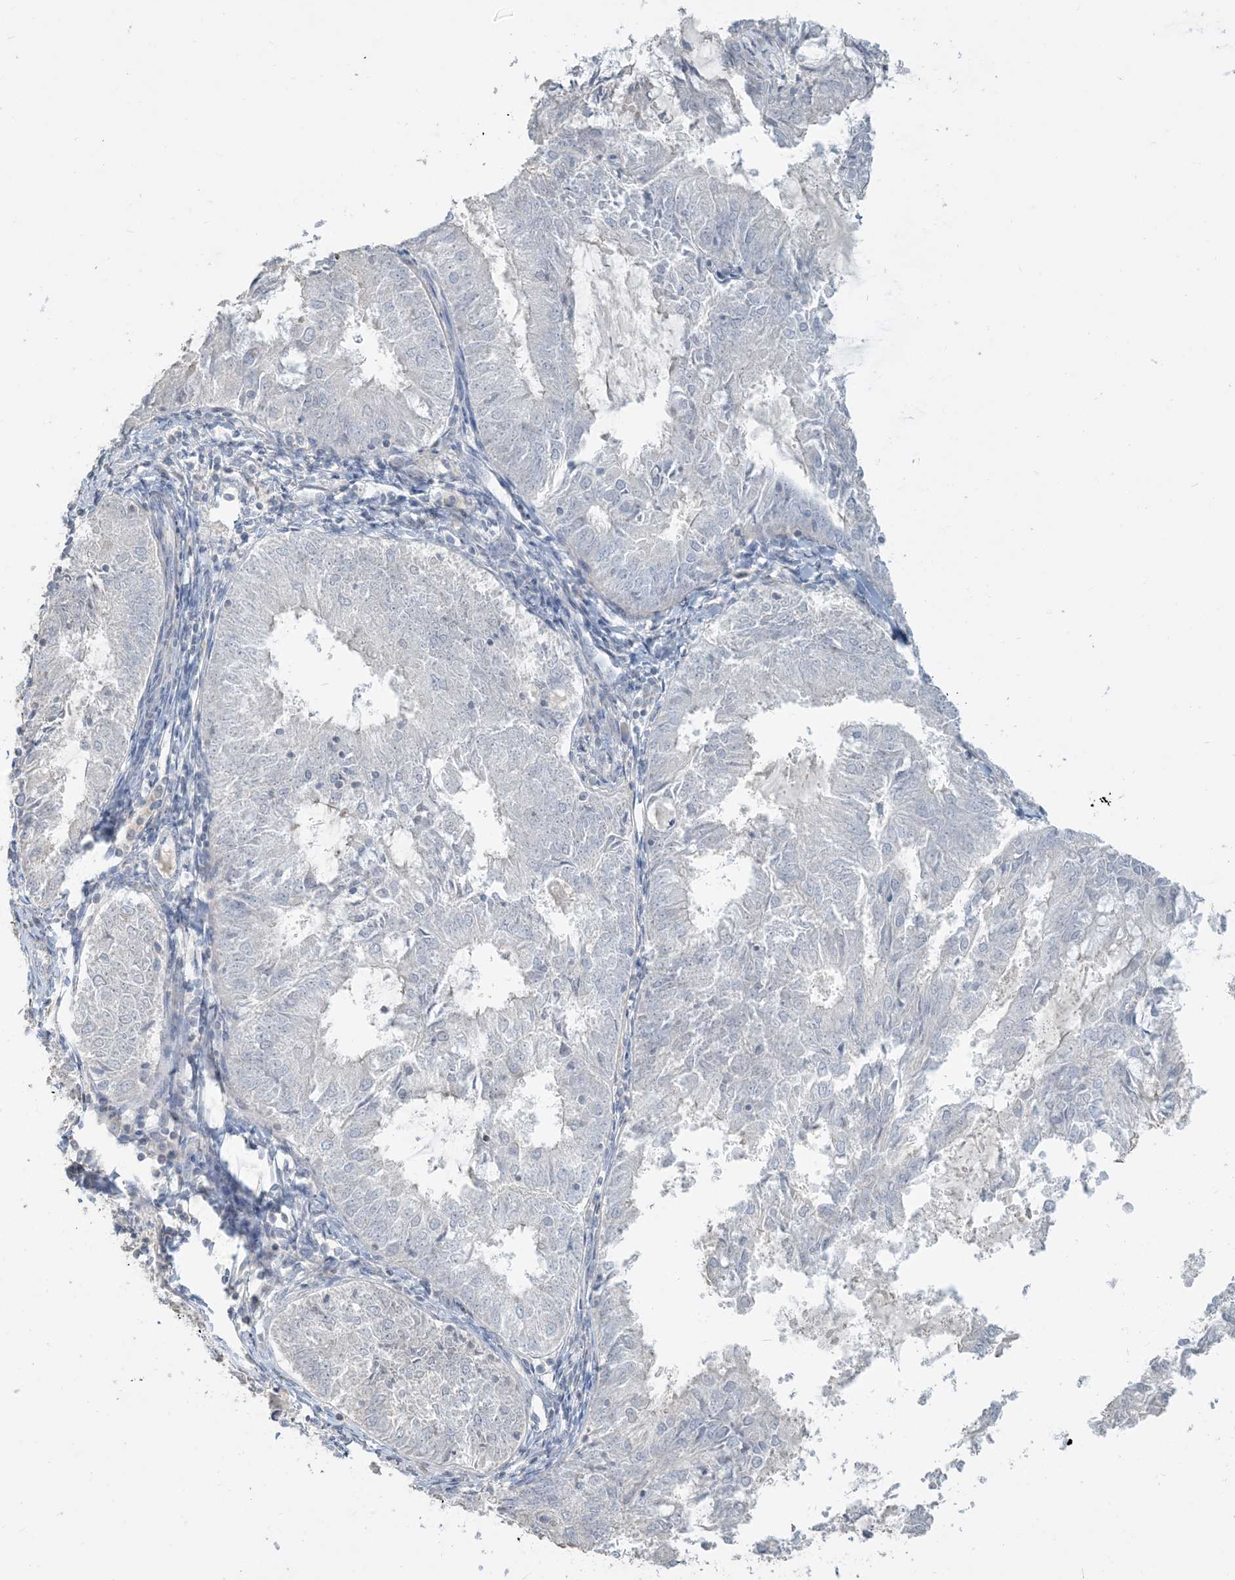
{"staining": {"intensity": "negative", "quantity": "none", "location": "none"}, "tissue": "endometrial cancer", "cell_type": "Tumor cells", "image_type": "cancer", "snomed": [{"axis": "morphology", "description": "Adenocarcinoma, NOS"}, {"axis": "topography", "description": "Endometrium"}], "caption": "The immunohistochemistry (IHC) micrograph has no significant expression in tumor cells of endometrial adenocarcinoma tissue. The staining is performed using DAB brown chromogen with nuclei counter-stained in using hematoxylin.", "gene": "NPHS2", "patient": {"sex": "female", "age": 57}}